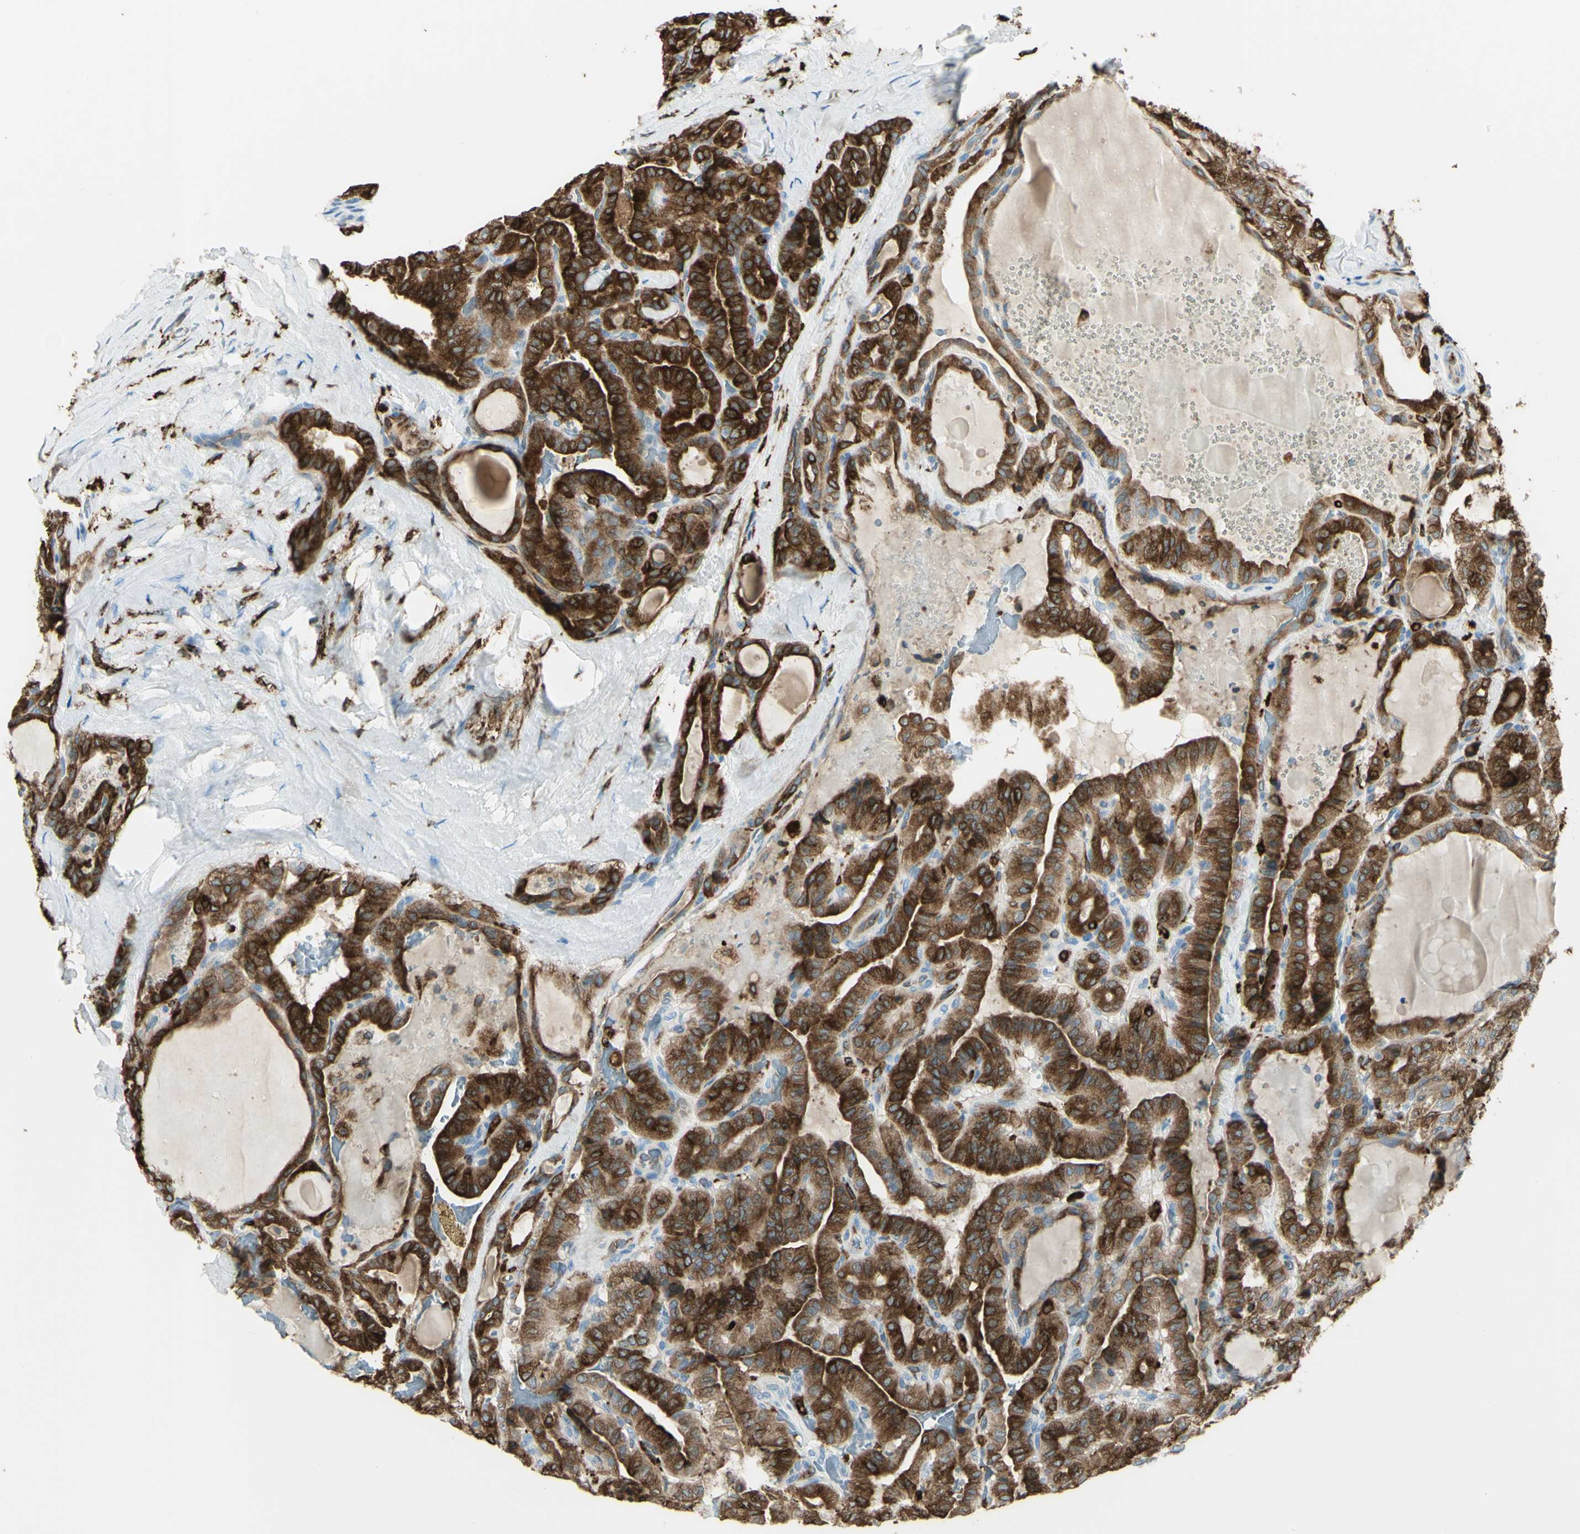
{"staining": {"intensity": "strong", "quantity": ">75%", "location": "cytoplasmic/membranous"}, "tissue": "thyroid cancer", "cell_type": "Tumor cells", "image_type": "cancer", "snomed": [{"axis": "morphology", "description": "Papillary adenocarcinoma, NOS"}, {"axis": "topography", "description": "Thyroid gland"}], "caption": "Human thyroid papillary adenocarcinoma stained for a protein (brown) exhibits strong cytoplasmic/membranous positive positivity in about >75% of tumor cells.", "gene": "CD74", "patient": {"sex": "male", "age": 77}}